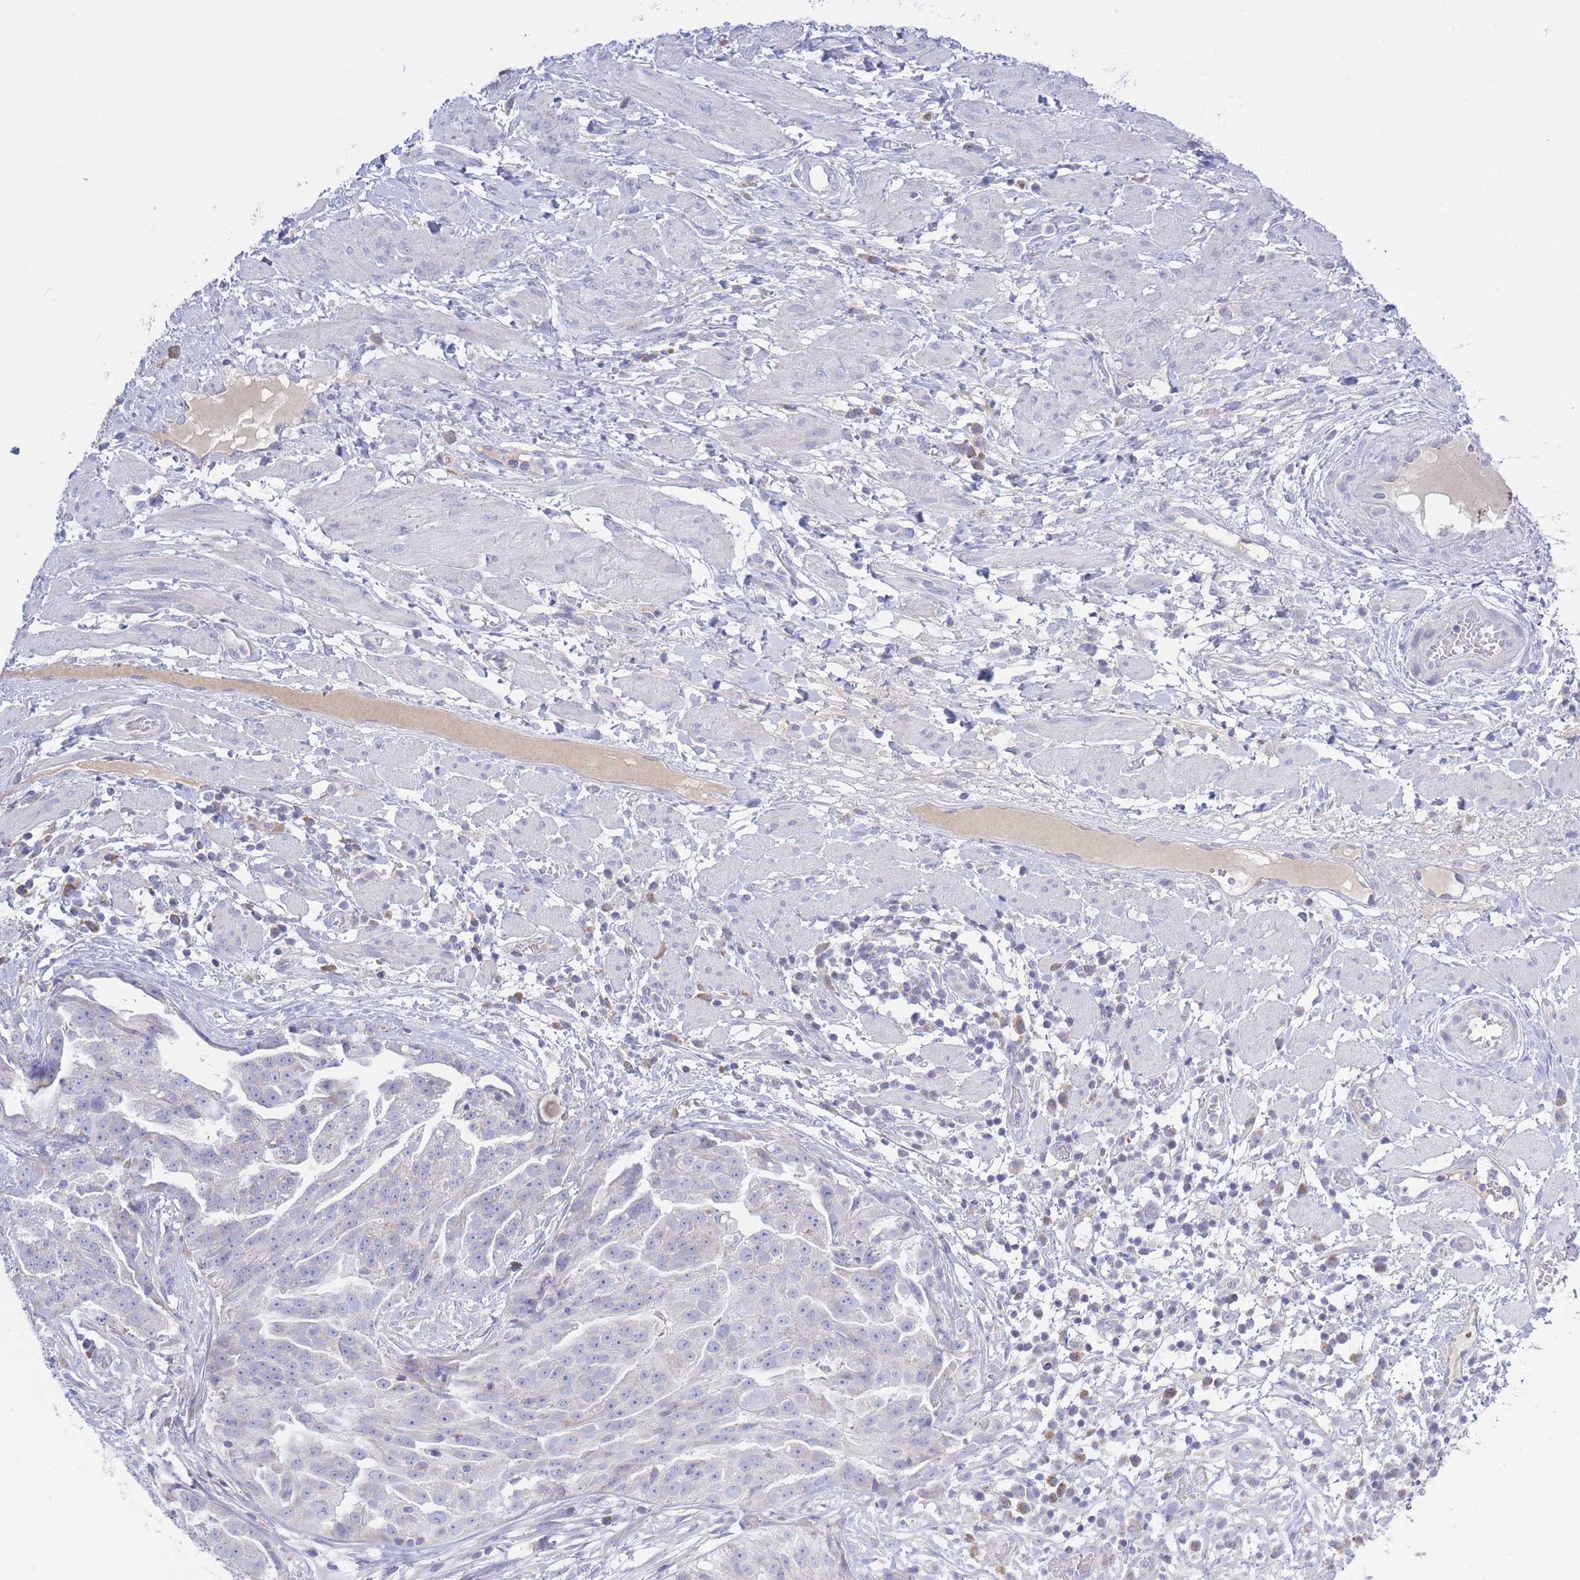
{"staining": {"intensity": "negative", "quantity": "none", "location": "none"}, "tissue": "ovarian cancer", "cell_type": "Tumor cells", "image_type": "cancer", "snomed": [{"axis": "morphology", "description": "Cystadenocarcinoma, serous, NOS"}, {"axis": "topography", "description": "Ovary"}], "caption": "IHC image of ovarian cancer stained for a protein (brown), which demonstrates no positivity in tumor cells.", "gene": "NANP", "patient": {"sex": "female", "age": 58}}